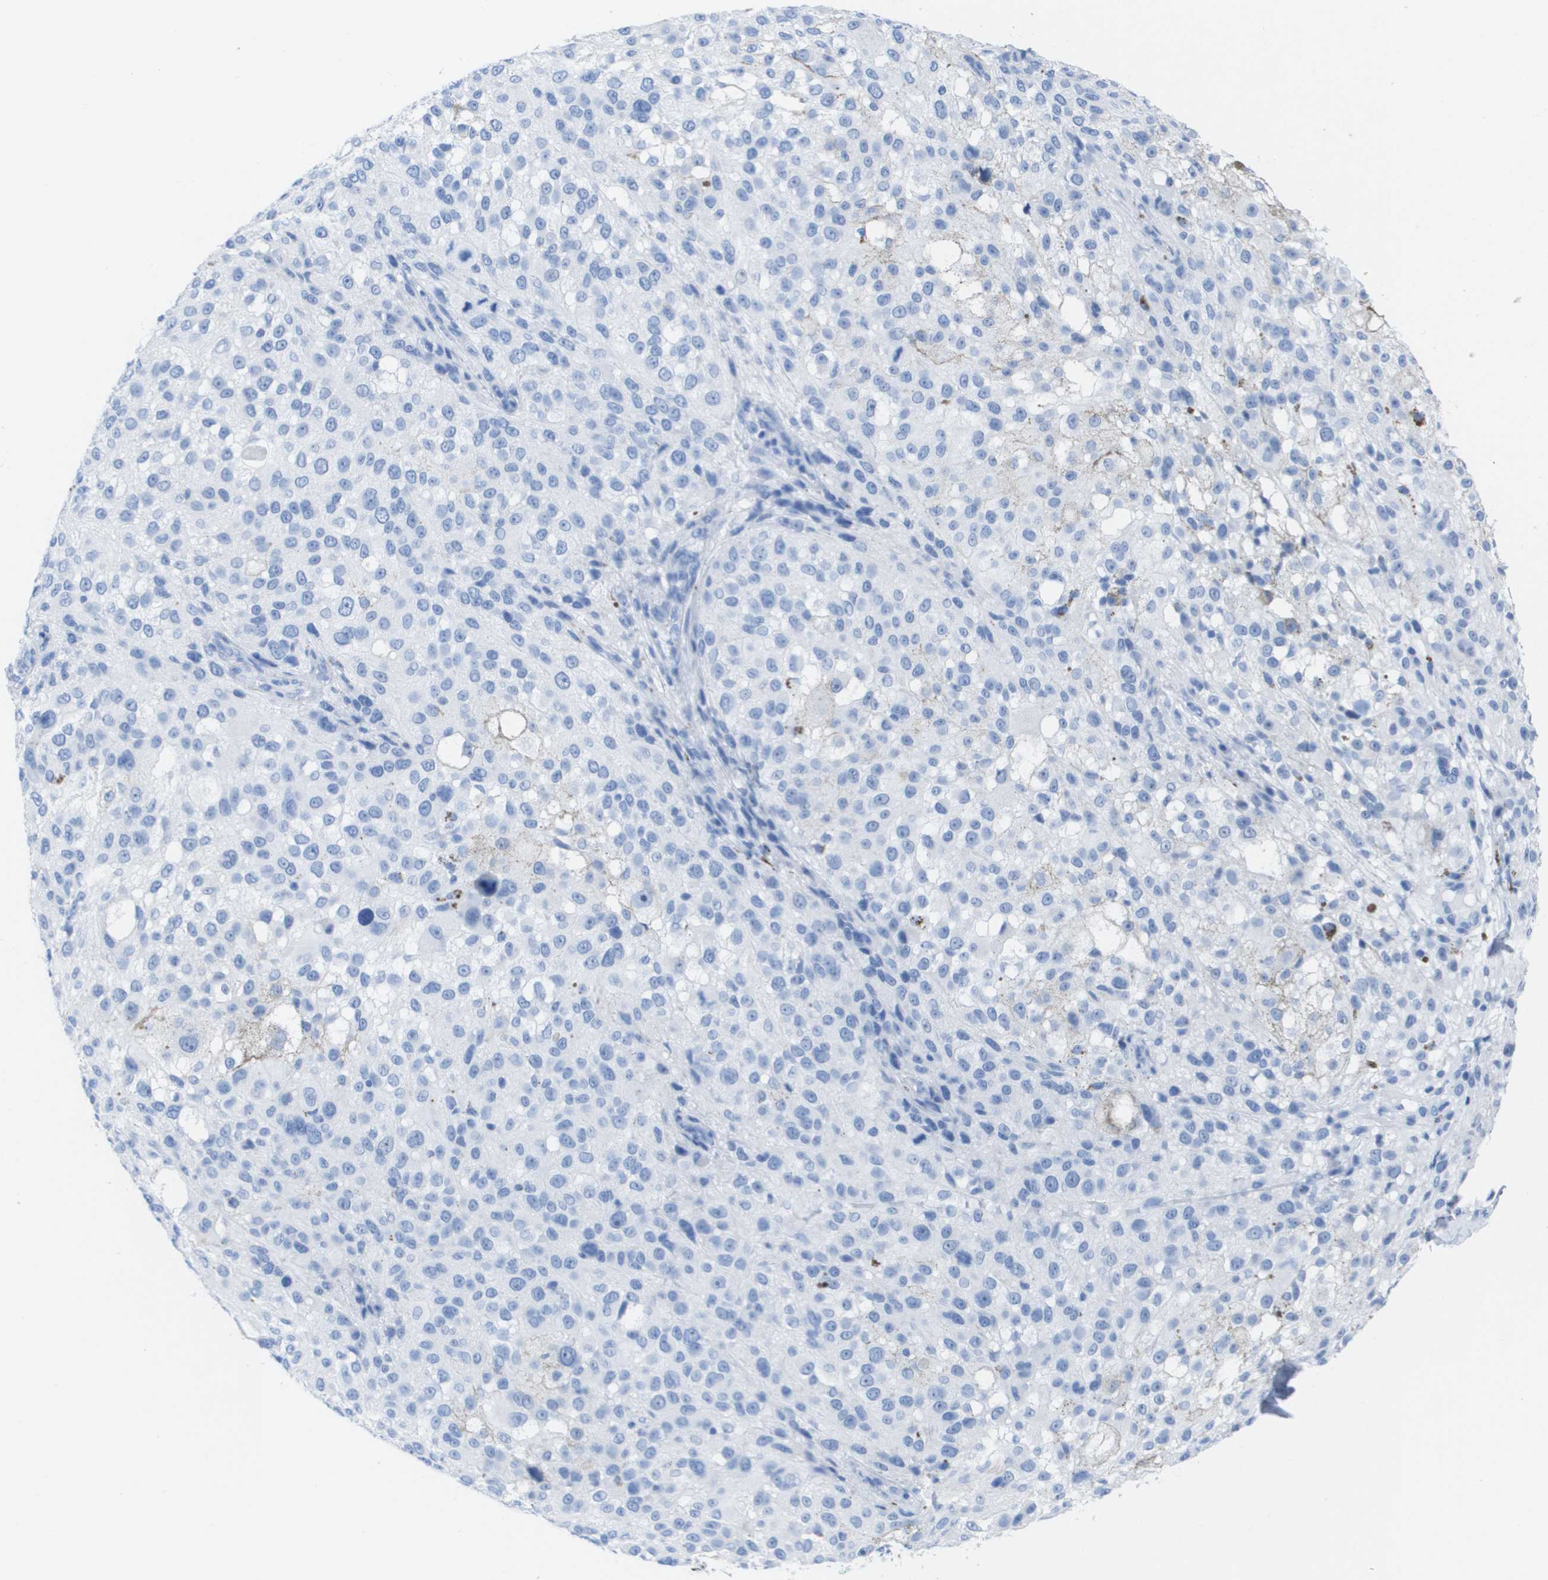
{"staining": {"intensity": "negative", "quantity": "none", "location": "none"}, "tissue": "melanoma", "cell_type": "Tumor cells", "image_type": "cancer", "snomed": [{"axis": "morphology", "description": "Necrosis, NOS"}, {"axis": "morphology", "description": "Malignant melanoma, NOS"}, {"axis": "topography", "description": "Skin"}], "caption": "High power microscopy photomicrograph of an immunohistochemistry (IHC) image of malignant melanoma, revealing no significant positivity in tumor cells. Nuclei are stained in blue.", "gene": "KCNA3", "patient": {"sex": "female", "age": 87}}